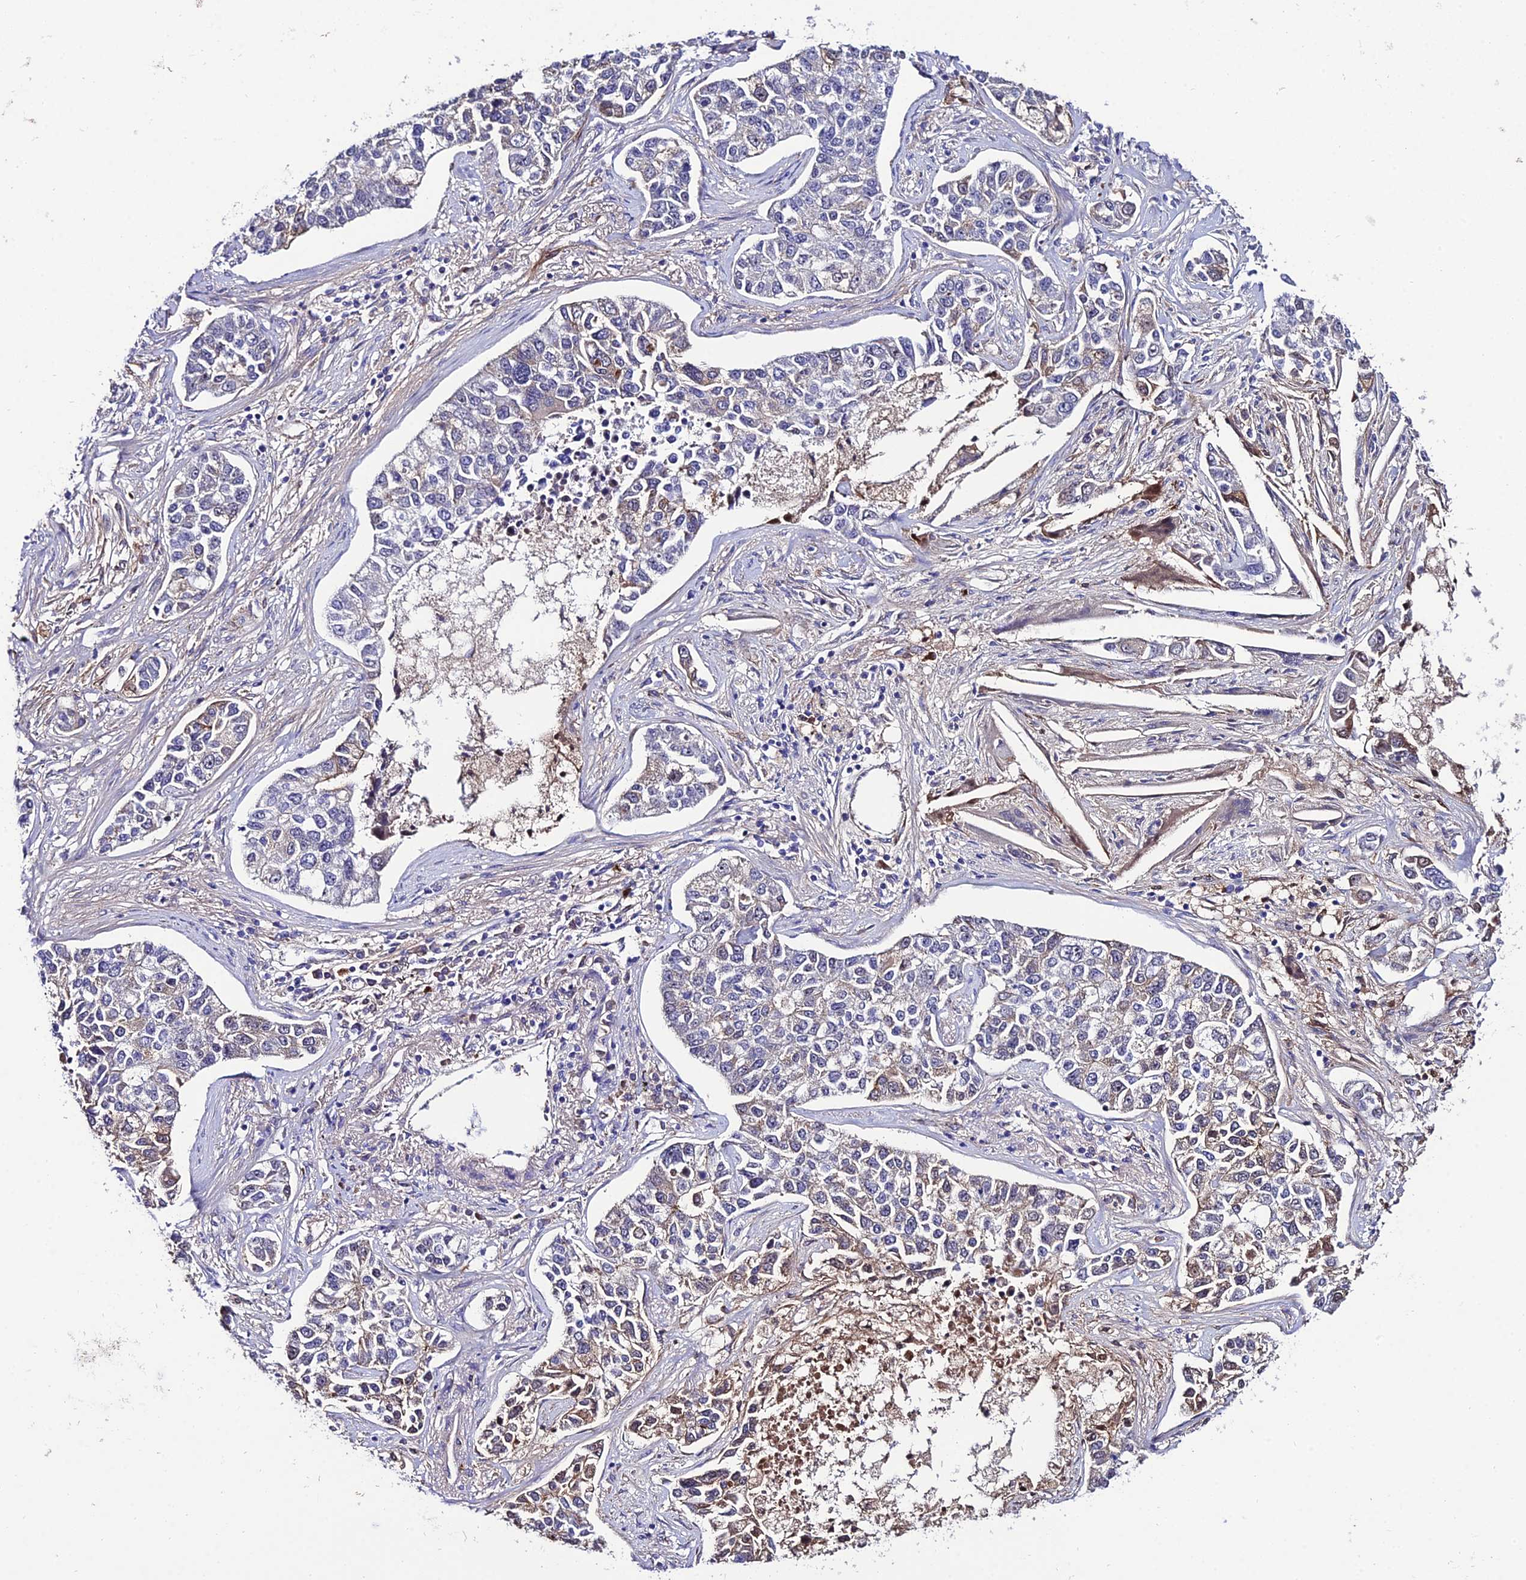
{"staining": {"intensity": "moderate", "quantity": "<25%", "location": "cytoplasmic/membranous"}, "tissue": "lung cancer", "cell_type": "Tumor cells", "image_type": "cancer", "snomed": [{"axis": "morphology", "description": "Adenocarcinoma, NOS"}, {"axis": "topography", "description": "Lung"}], "caption": "Immunohistochemical staining of lung cancer demonstrates moderate cytoplasmic/membranous protein expression in approximately <25% of tumor cells.", "gene": "SYT15", "patient": {"sex": "male", "age": 49}}